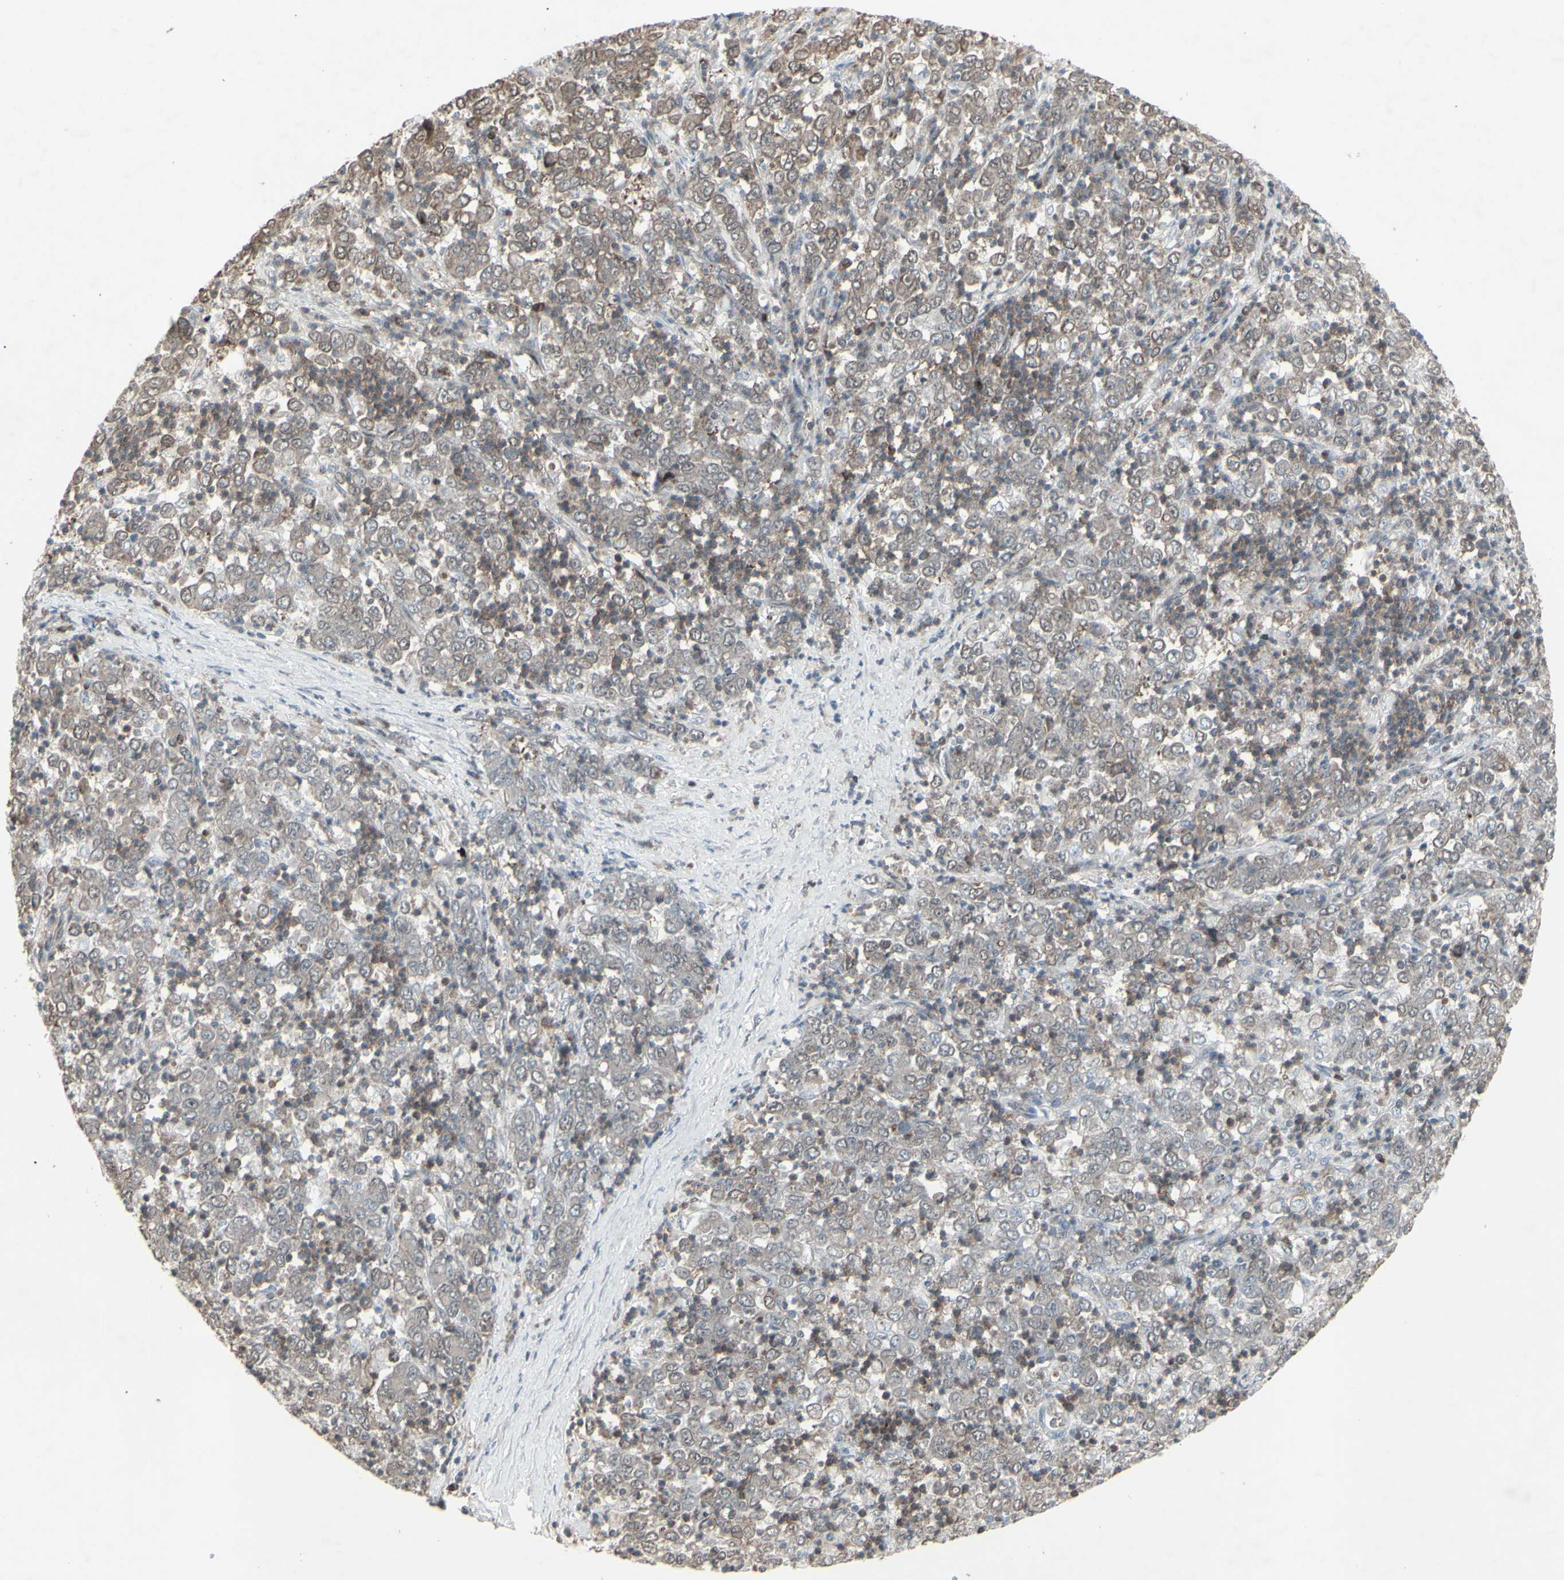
{"staining": {"intensity": "moderate", "quantity": ">75%", "location": "cytoplasmic/membranous"}, "tissue": "stomach cancer", "cell_type": "Tumor cells", "image_type": "cancer", "snomed": [{"axis": "morphology", "description": "Adenocarcinoma, NOS"}, {"axis": "topography", "description": "Stomach, lower"}], "caption": "Stomach cancer (adenocarcinoma) stained with IHC demonstrates moderate cytoplasmic/membranous staining in about >75% of tumor cells.", "gene": "CD33", "patient": {"sex": "female", "age": 71}}